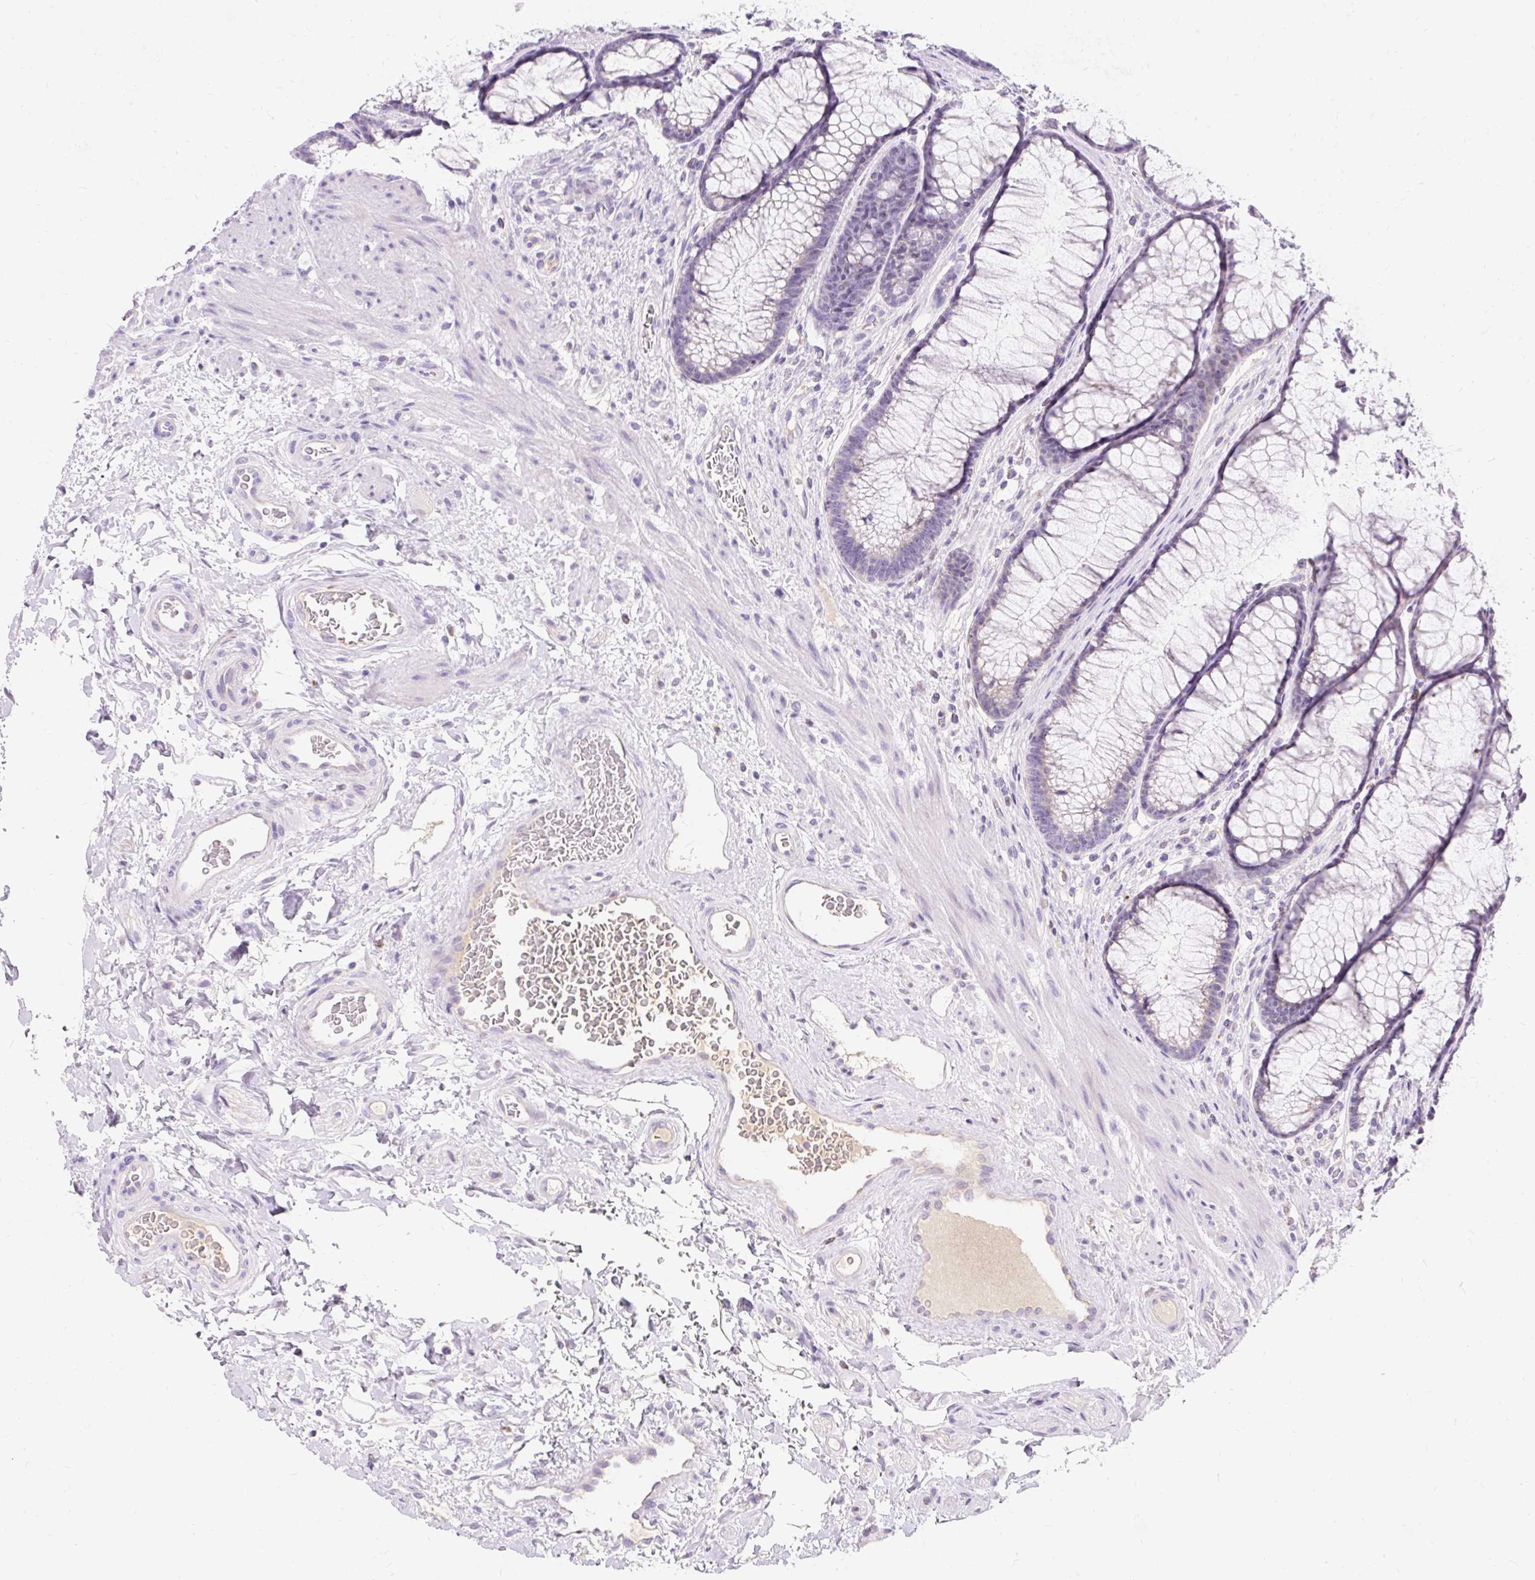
{"staining": {"intensity": "negative", "quantity": "none", "location": "none"}, "tissue": "colon", "cell_type": "Endothelial cells", "image_type": "normal", "snomed": [{"axis": "morphology", "description": "Normal tissue, NOS"}, {"axis": "topography", "description": "Colon"}], "caption": "An image of colon stained for a protein reveals no brown staining in endothelial cells. (DAB (3,3'-diaminobenzidine) immunohistochemistry, high magnification).", "gene": "TMEM150C", "patient": {"sex": "female", "age": 82}}